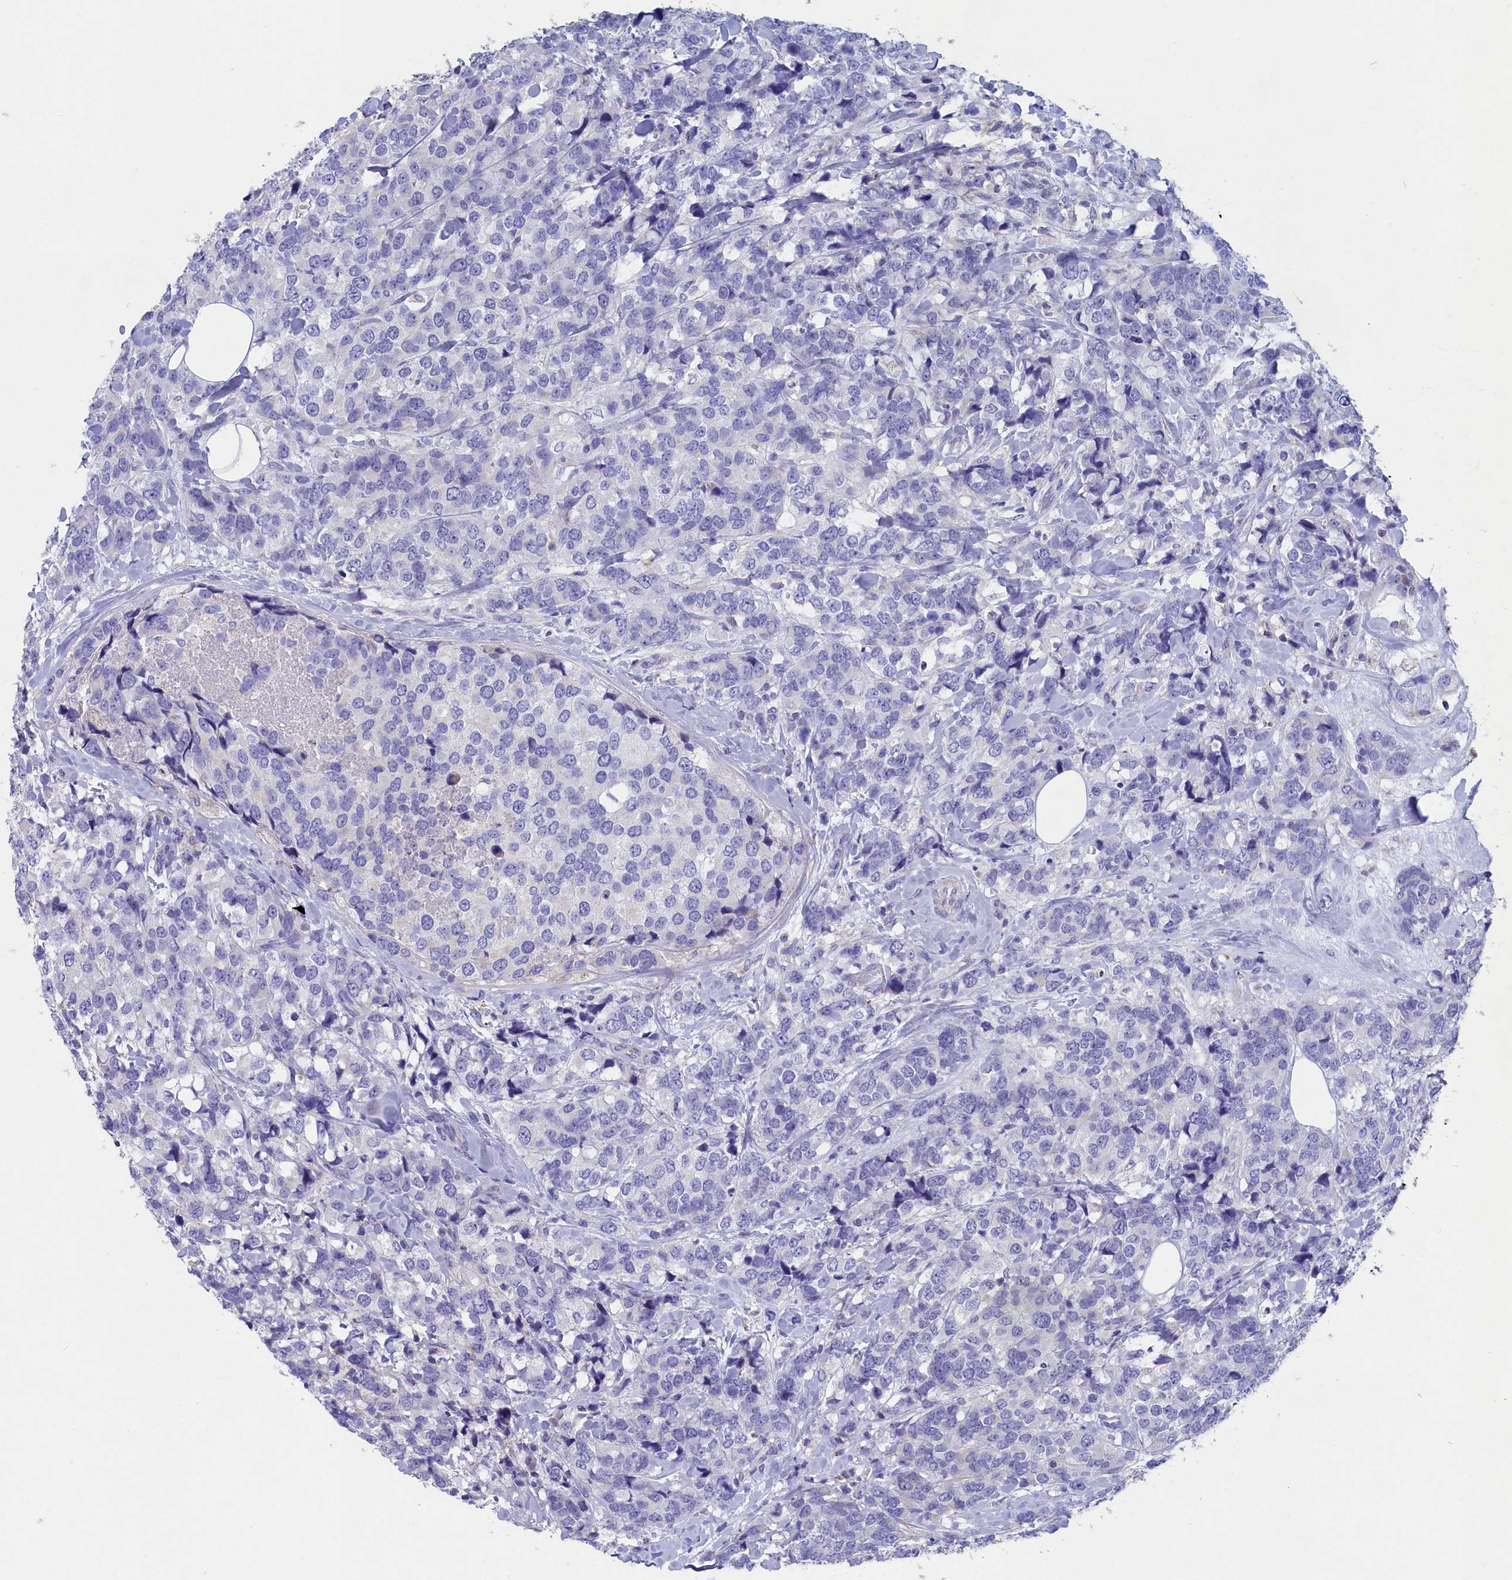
{"staining": {"intensity": "negative", "quantity": "none", "location": "none"}, "tissue": "breast cancer", "cell_type": "Tumor cells", "image_type": "cancer", "snomed": [{"axis": "morphology", "description": "Lobular carcinoma"}, {"axis": "topography", "description": "Breast"}], "caption": "Breast cancer (lobular carcinoma) was stained to show a protein in brown. There is no significant positivity in tumor cells. (Stains: DAB IHC with hematoxylin counter stain, Microscopy: brightfield microscopy at high magnification).", "gene": "PRDM12", "patient": {"sex": "female", "age": 59}}